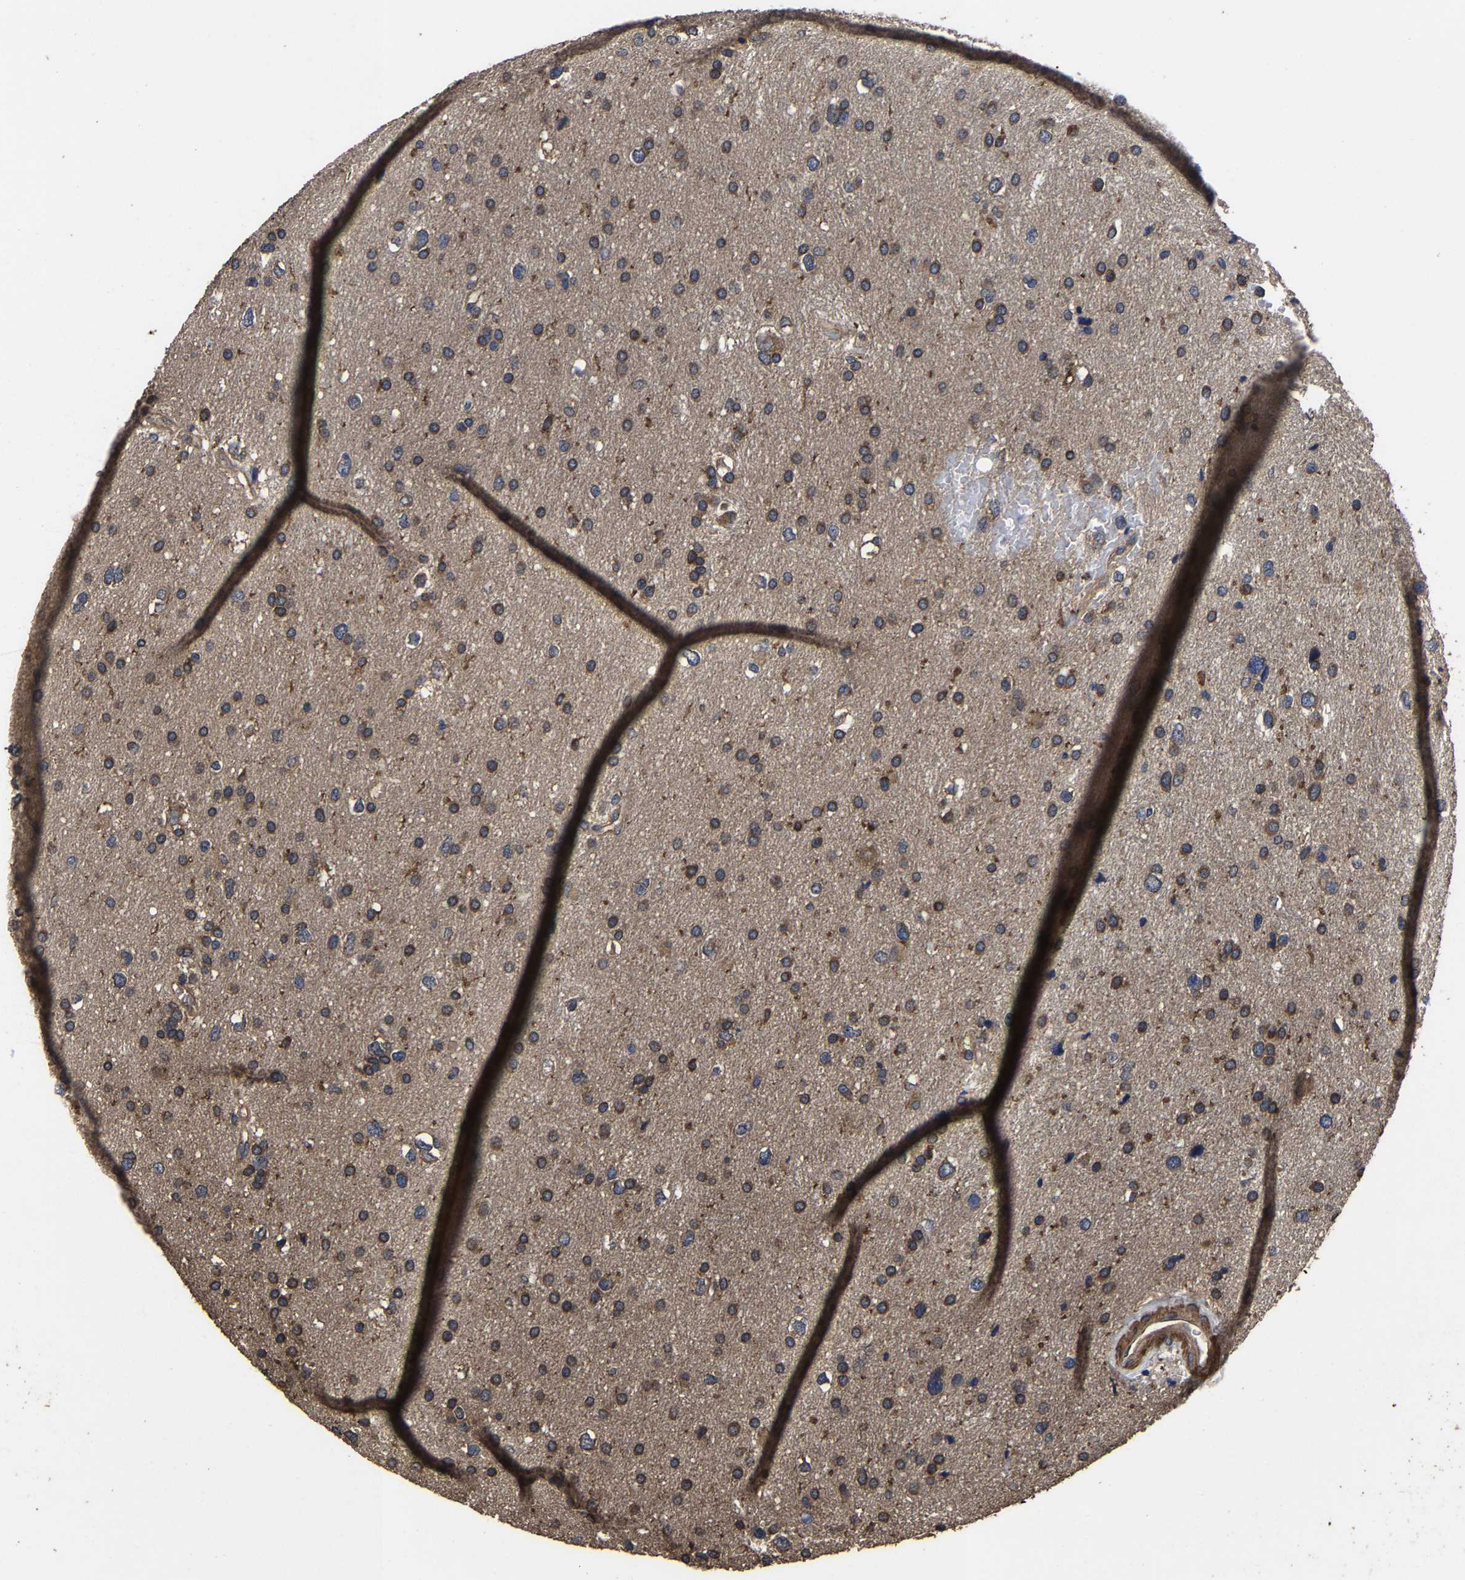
{"staining": {"intensity": "moderate", "quantity": ">75%", "location": "cytoplasmic/membranous"}, "tissue": "glioma", "cell_type": "Tumor cells", "image_type": "cancer", "snomed": [{"axis": "morphology", "description": "Glioma, malignant, Low grade"}, {"axis": "topography", "description": "Brain"}], "caption": "High-magnification brightfield microscopy of malignant glioma (low-grade) stained with DAB (brown) and counterstained with hematoxylin (blue). tumor cells exhibit moderate cytoplasmic/membranous staining is appreciated in approximately>75% of cells.", "gene": "ITCH", "patient": {"sex": "female", "age": 37}}